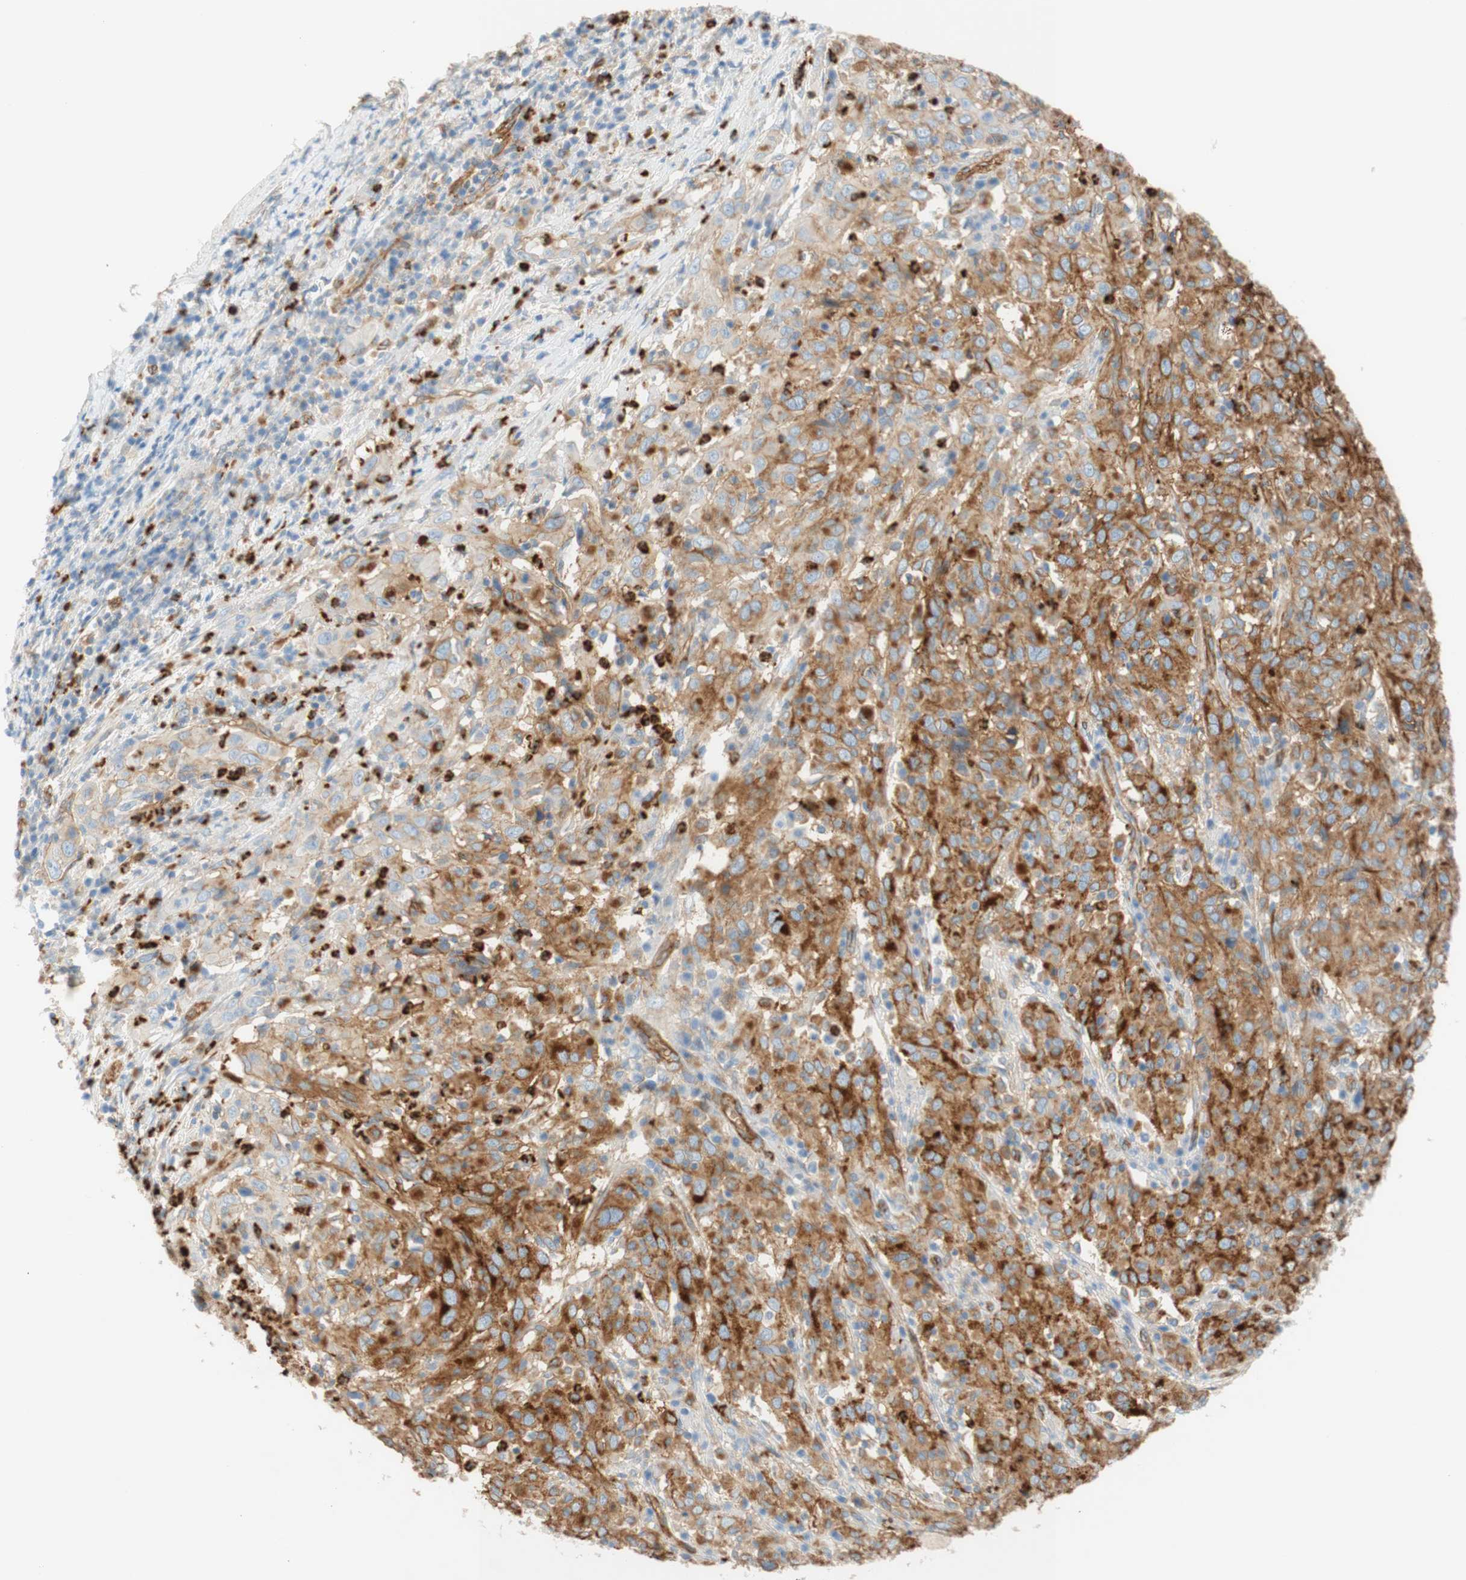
{"staining": {"intensity": "moderate", "quantity": "25%-75%", "location": "cytoplasmic/membranous"}, "tissue": "cervical cancer", "cell_type": "Tumor cells", "image_type": "cancer", "snomed": [{"axis": "morphology", "description": "Squamous cell carcinoma, NOS"}, {"axis": "topography", "description": "Cervix"}], "caption": "Approximately 25%-75% of tumor cells in human cervical cancer exhibit moderate cytoplasmic/membranous protein staining as visualized by brown immunohistochemical staining.", "gene": "STOM", "patient": {"sex": "female", "age": 46}}